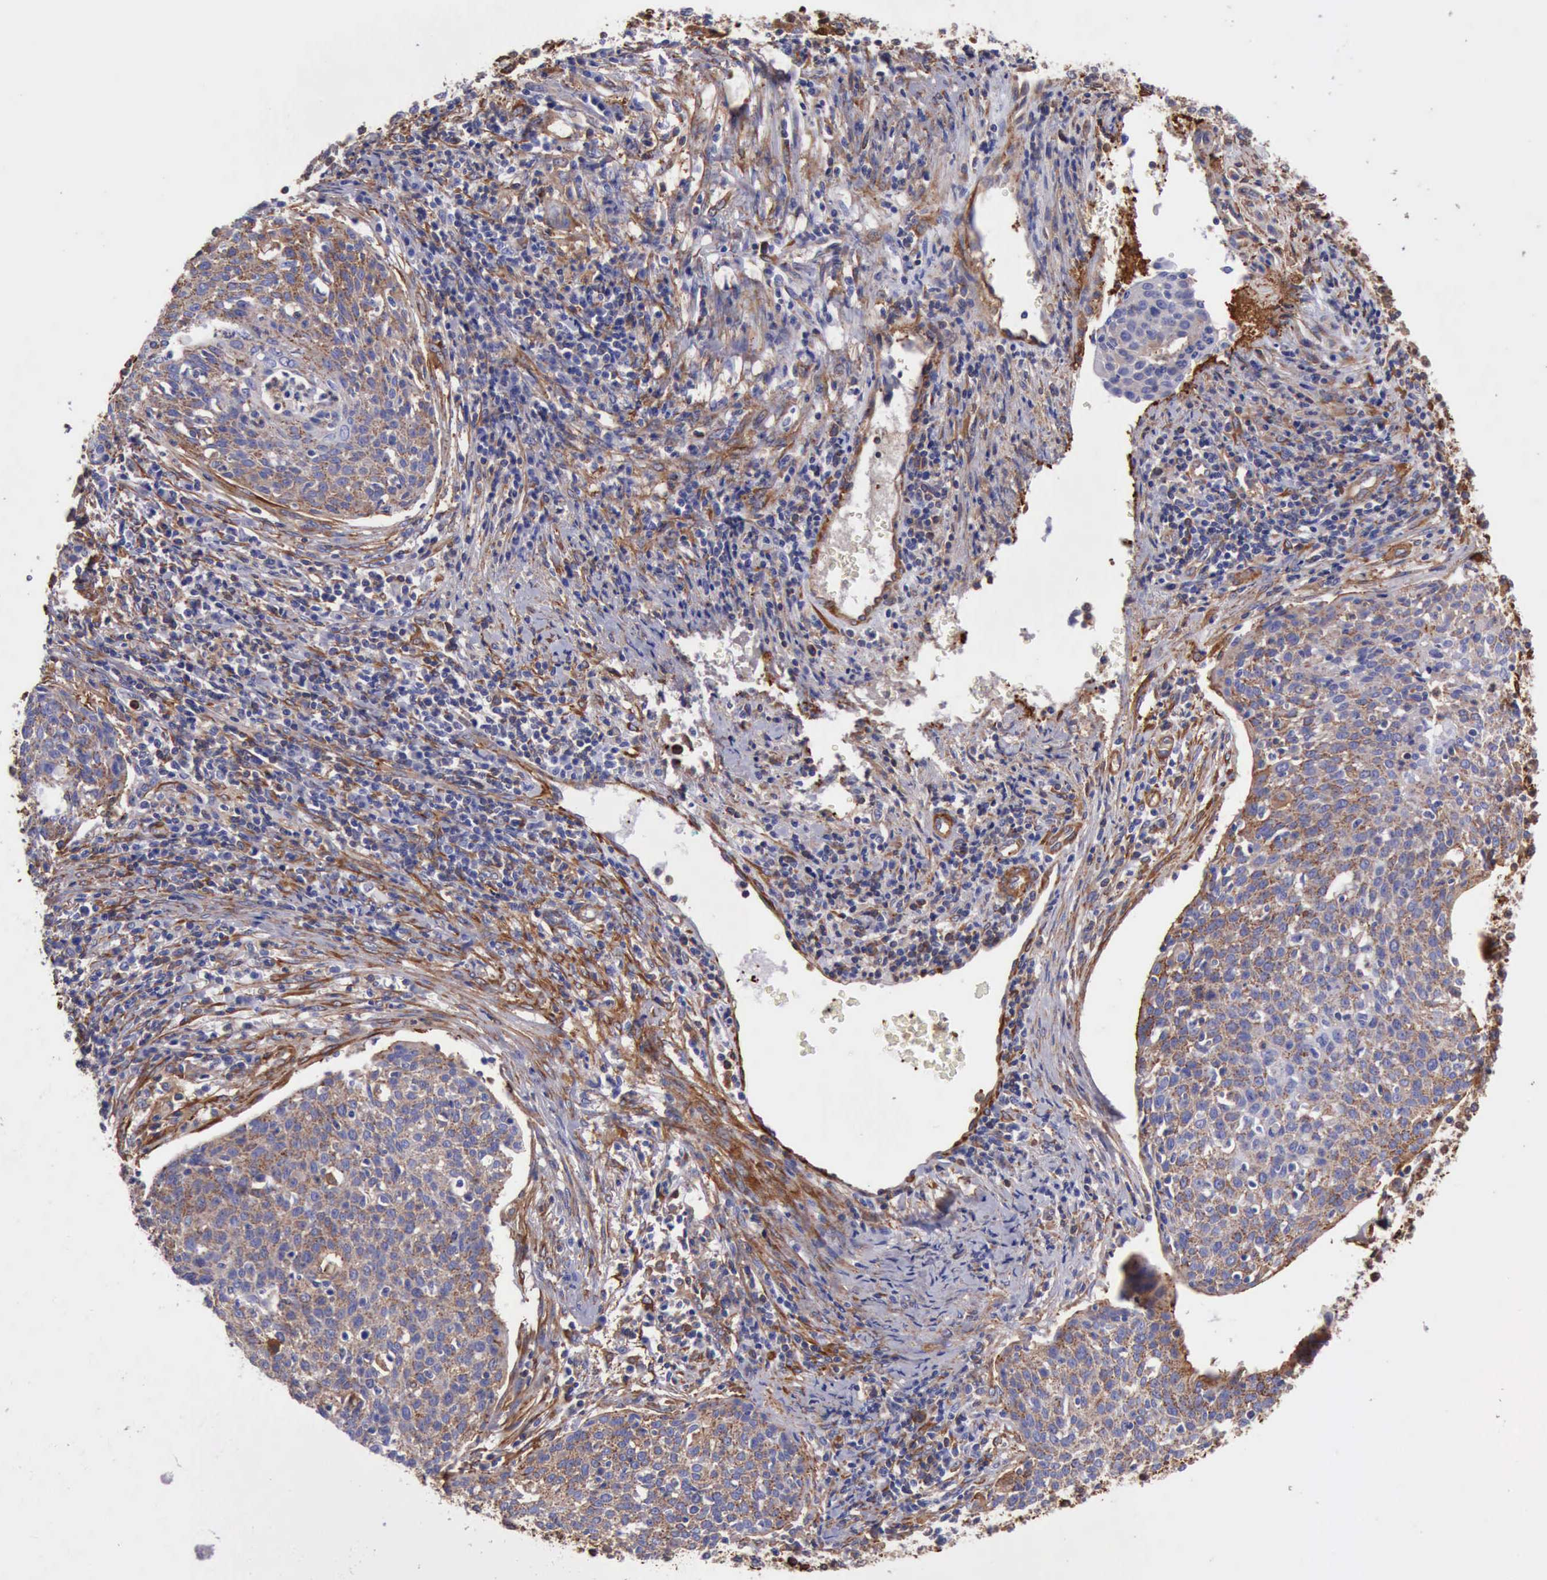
{"staining": {"intensity": "weak", "quantity": ">75%", "location": "cytoplasmic/membranous"}, "tissue": "cervical cancer", "cell_type": "Tumor cells", "image_type": "cancer", "snomed": [{"axis": "morphology", "description": "Squamous cell carcinoma, NOS"}, {"axis": "topography", "description": "Cervix"}], "caption": "A brown stain shows weak cytoplasmic/membranous staining of a protein in human cervical cancer tumor cells. (IHC, brightfield microscopy, high magnification).", "gene": "FLNA", "patient": {"sex": "female", "age": 38}}